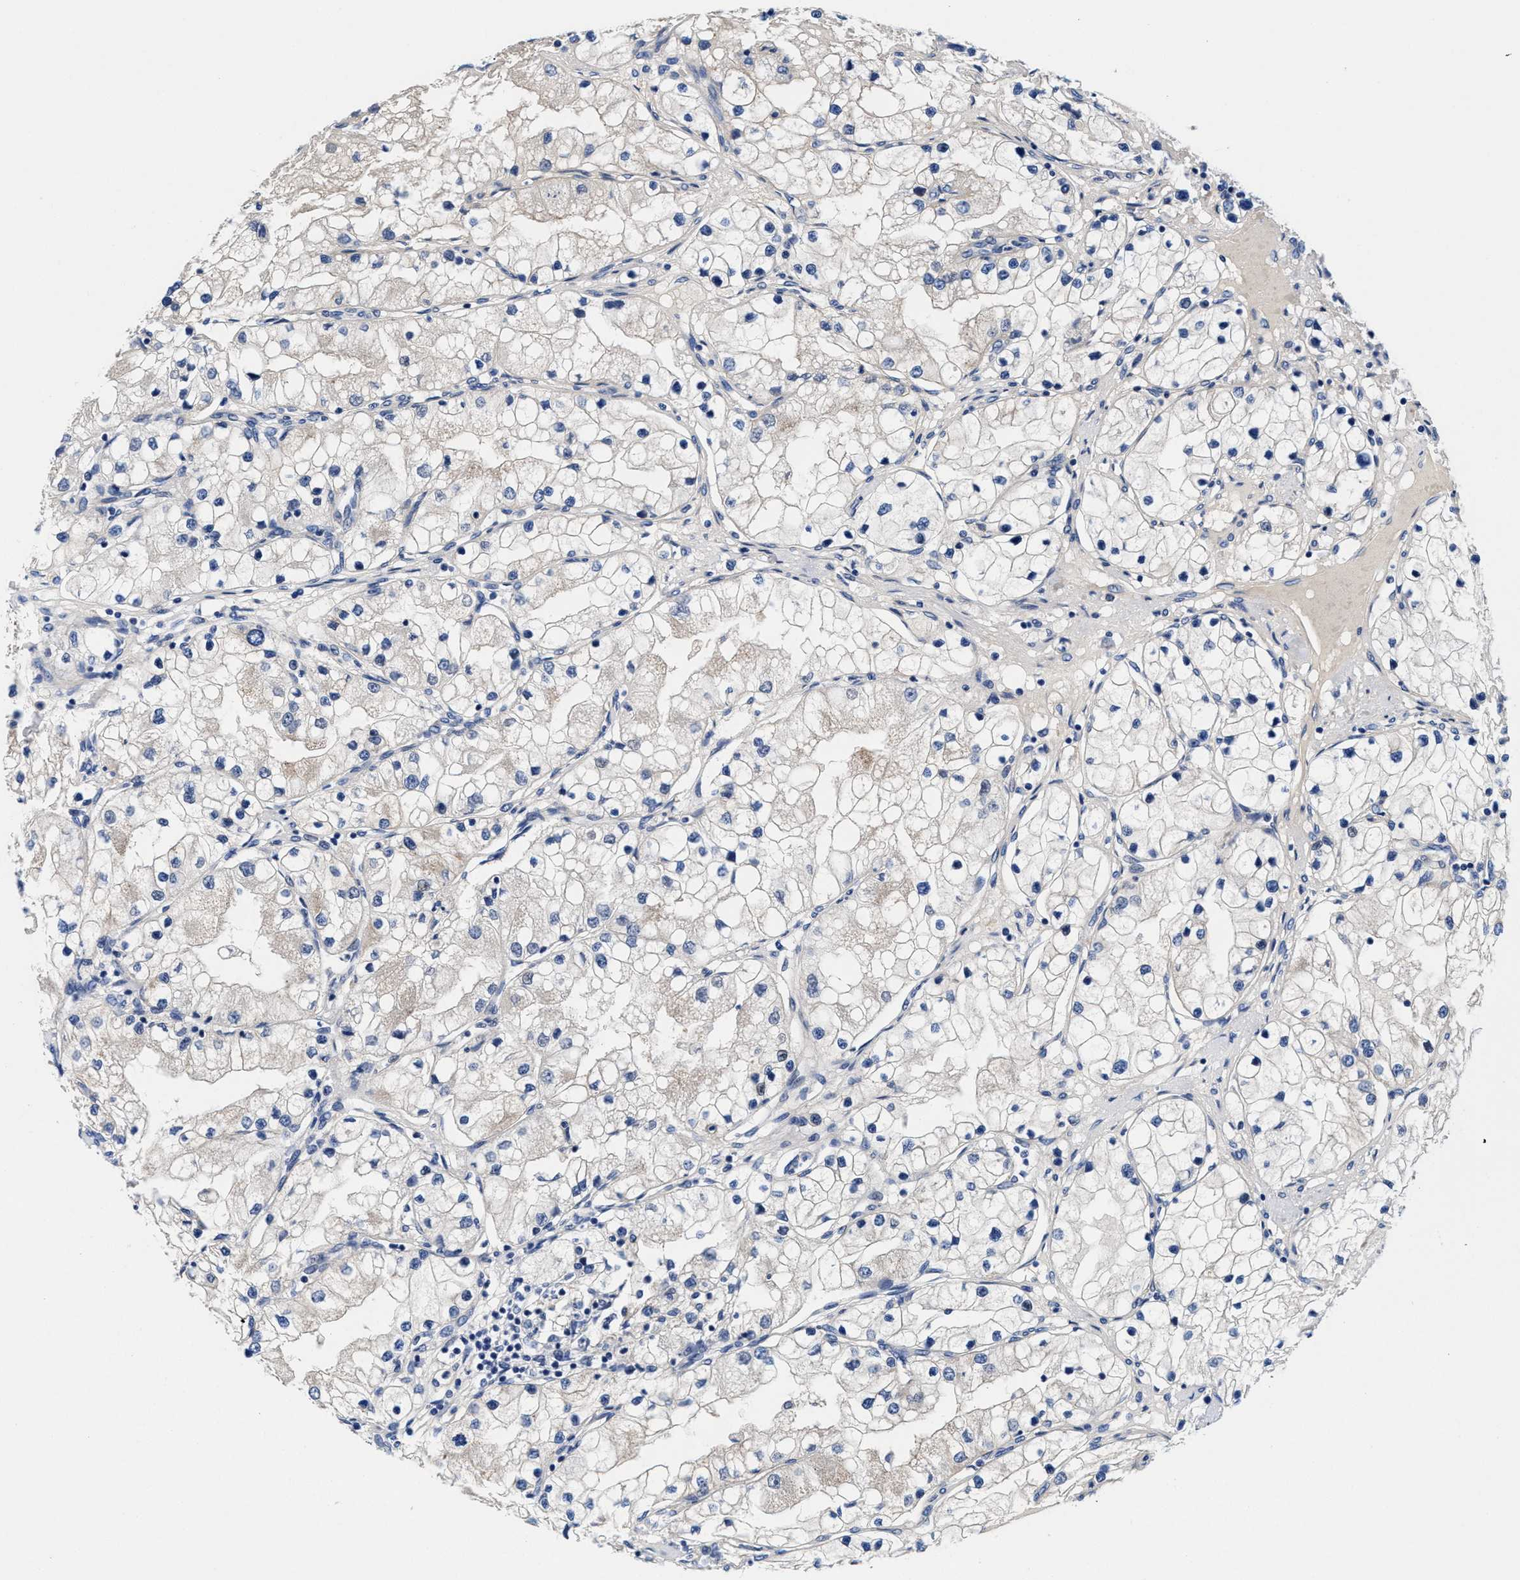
{"staining": {"intensity": "negative", "quantity": "none", "location": "none"}, "tissue": "renal cancer", "cell_type": "Tumor cells", "image_type": "cancer", "snomed": [{"axis": "morphology", "description": "Adenocarcinoma, NOS"}, {"axis": "topography", "description": "Kidney"}], "caption": "Adenocarcinoma (renal) was stained to show a protein in brown. There is no significant staining in tumor cells. Nuclei are stained in blue.", "gene": "DHRS13", "patient": {"sex": "male", "age": 68}}